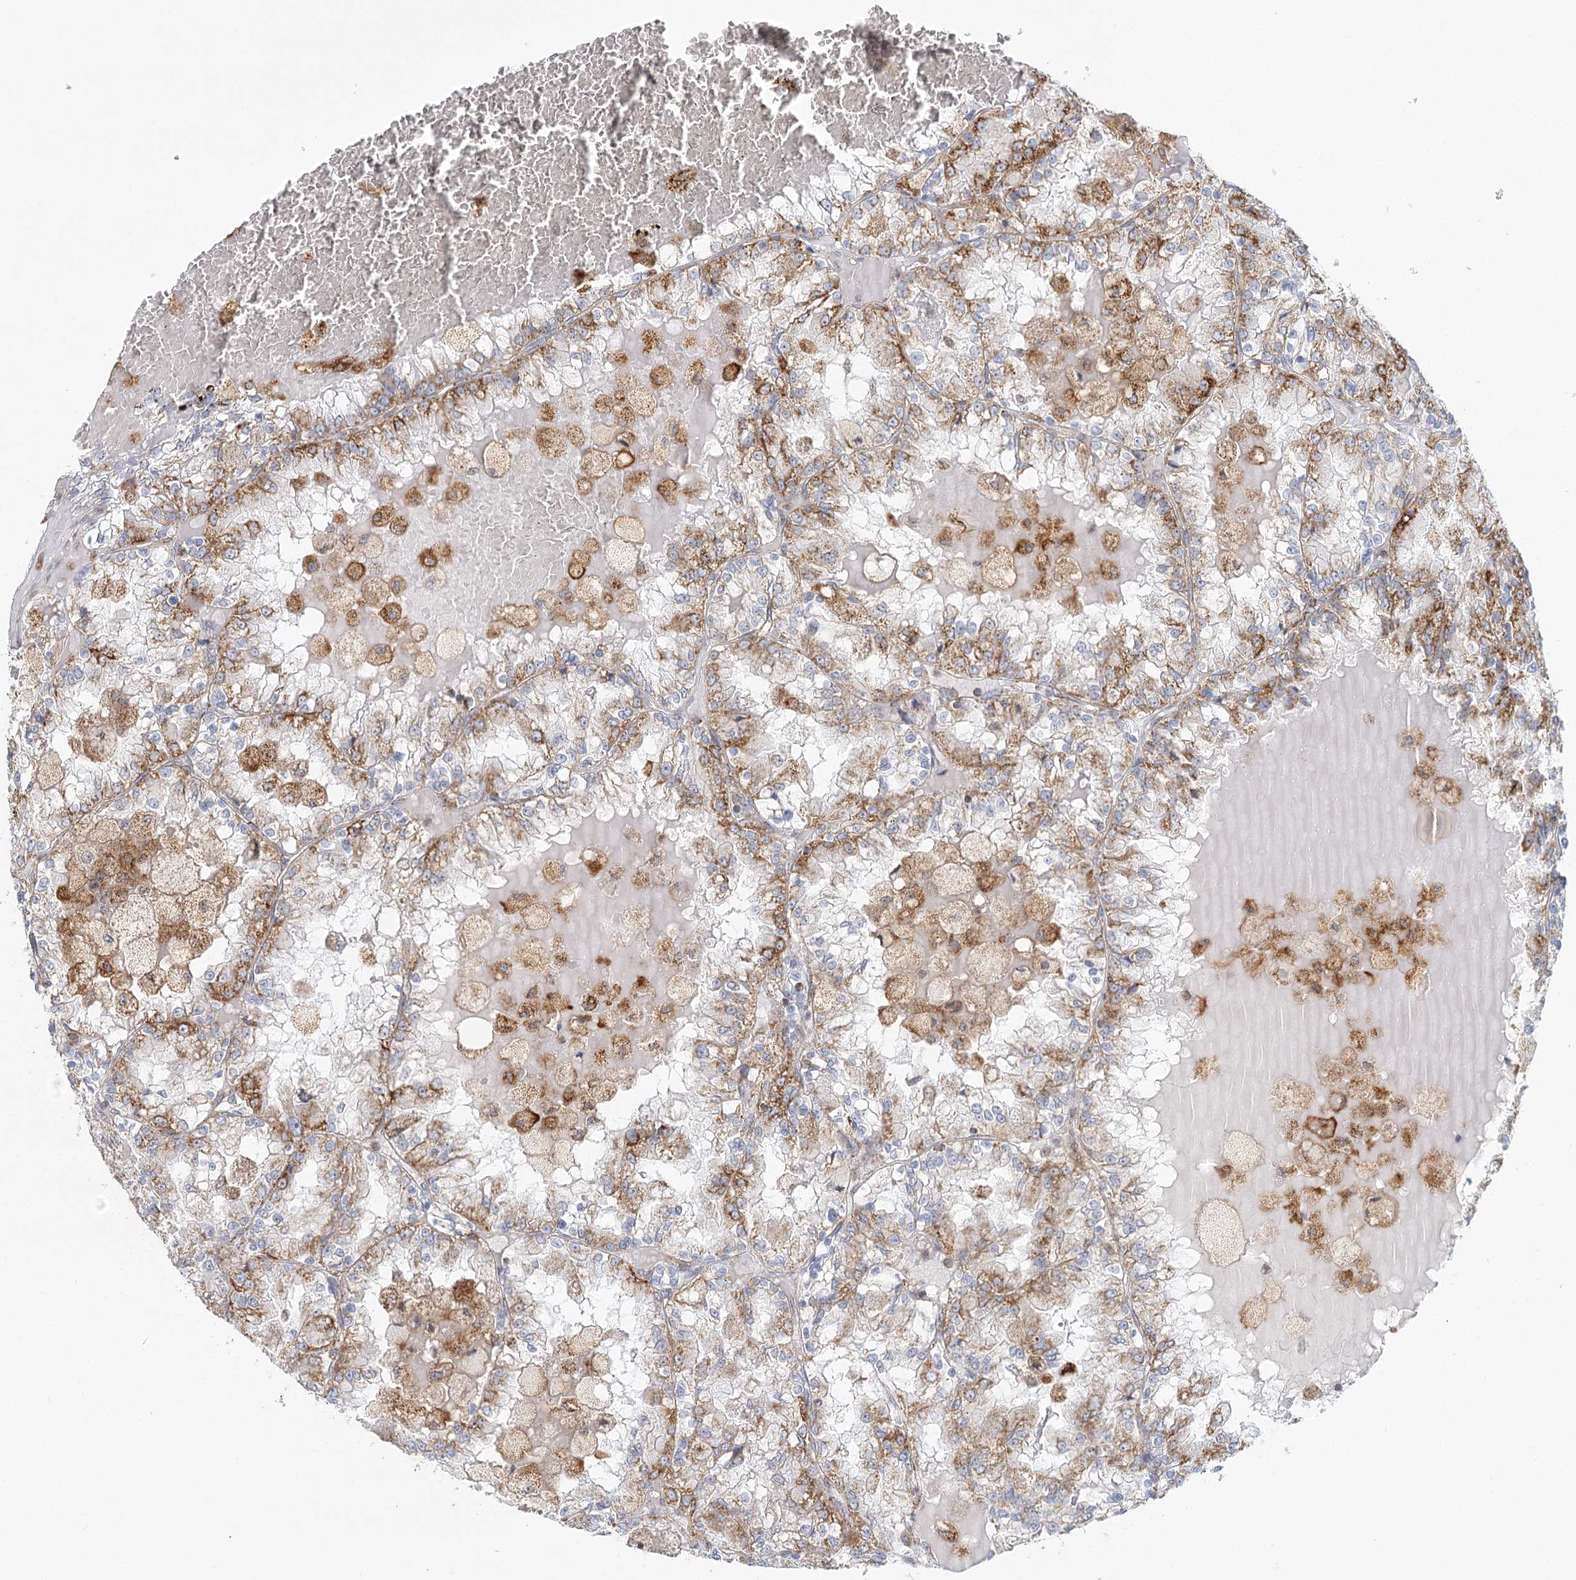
{"staining": {"intensity": "moderate", "quantity": "25%-75%", "location": "cytoplasmic/membranous"}, "tissue": "renal cancer", "cell_type": "Tumor cells", "image_type": "cancer", "snomed": [{"axis": "morphology", "description": "Adenocarcinoma, NOS"}, {"axis": "topography", "description": "Kidney"}], "caption": "A photomicrograph of human renal cancer stained for a protein demonstrates moderate cytoplasmic/membranous brown staining in tumor cells. The staining was performed using DAB to visualize the protein expression in brown, while the nuclei were stained in blue with hematoxylin (Magnification: 20x).", "gene": "TAS1R1", "patient": {"sex": "female", "age": 56}}